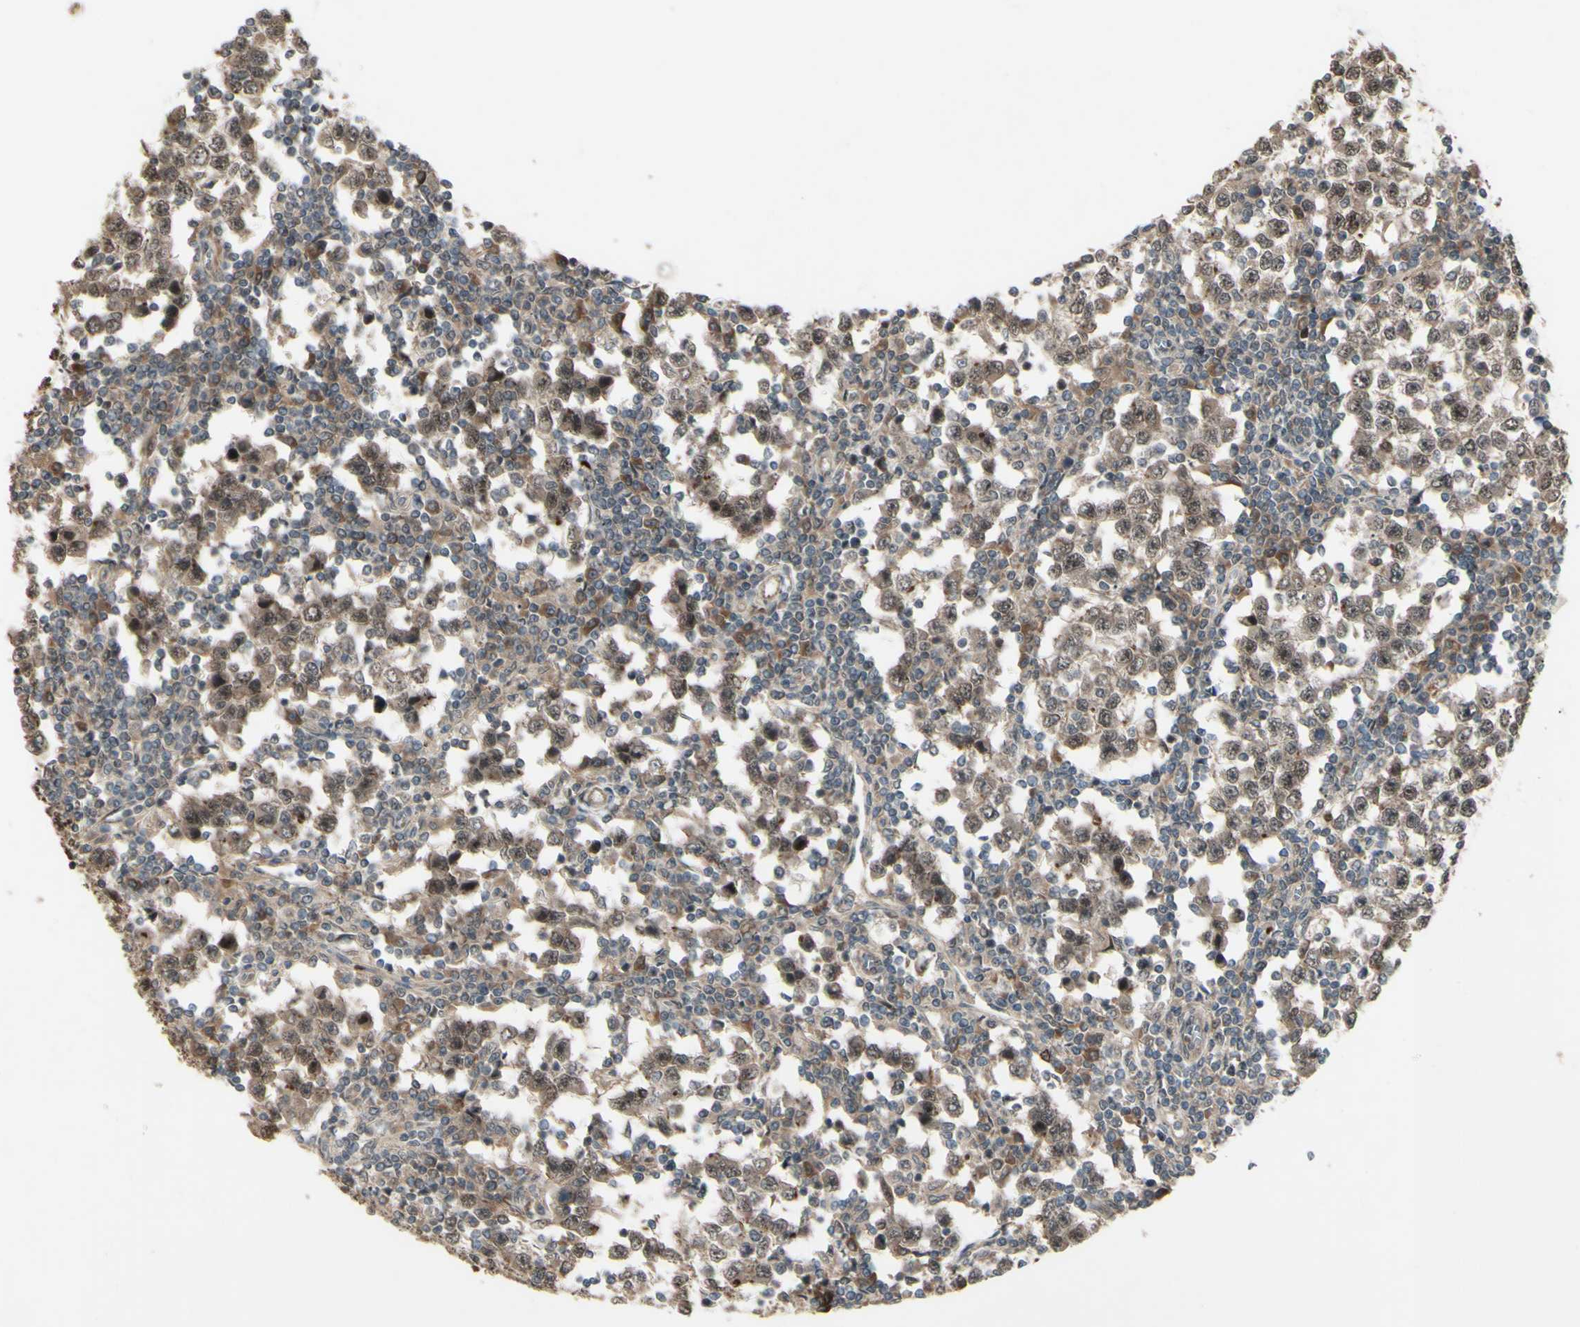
{"staining": {"intensity": "moderate", "quantity": ">75%", "location": "cytoplasmic/membranous,nuclear"}, "tissue": "testis cancer", "cell_type": "Tumor cells", "image_type": "cancer", "snomed": [{"axis": "morphology", "description": "Seminoma, NOS"}, {"axis": "topography", "description": "Testis"}], "caption": "Immunohistochemistry (IHC) micrograph of neoplastic tissue: human seminoma (testis) stained using immunohistochemistry exhibits medium levels of moderate protein expression localized specifically in the cytoplasmic/membranous and nuclear of tumor cells, appearing as a cytoplasmic/membranous and nuclear brown color.", "gene": "MLF2", "patient": {"sex": "male", "age": 65}}